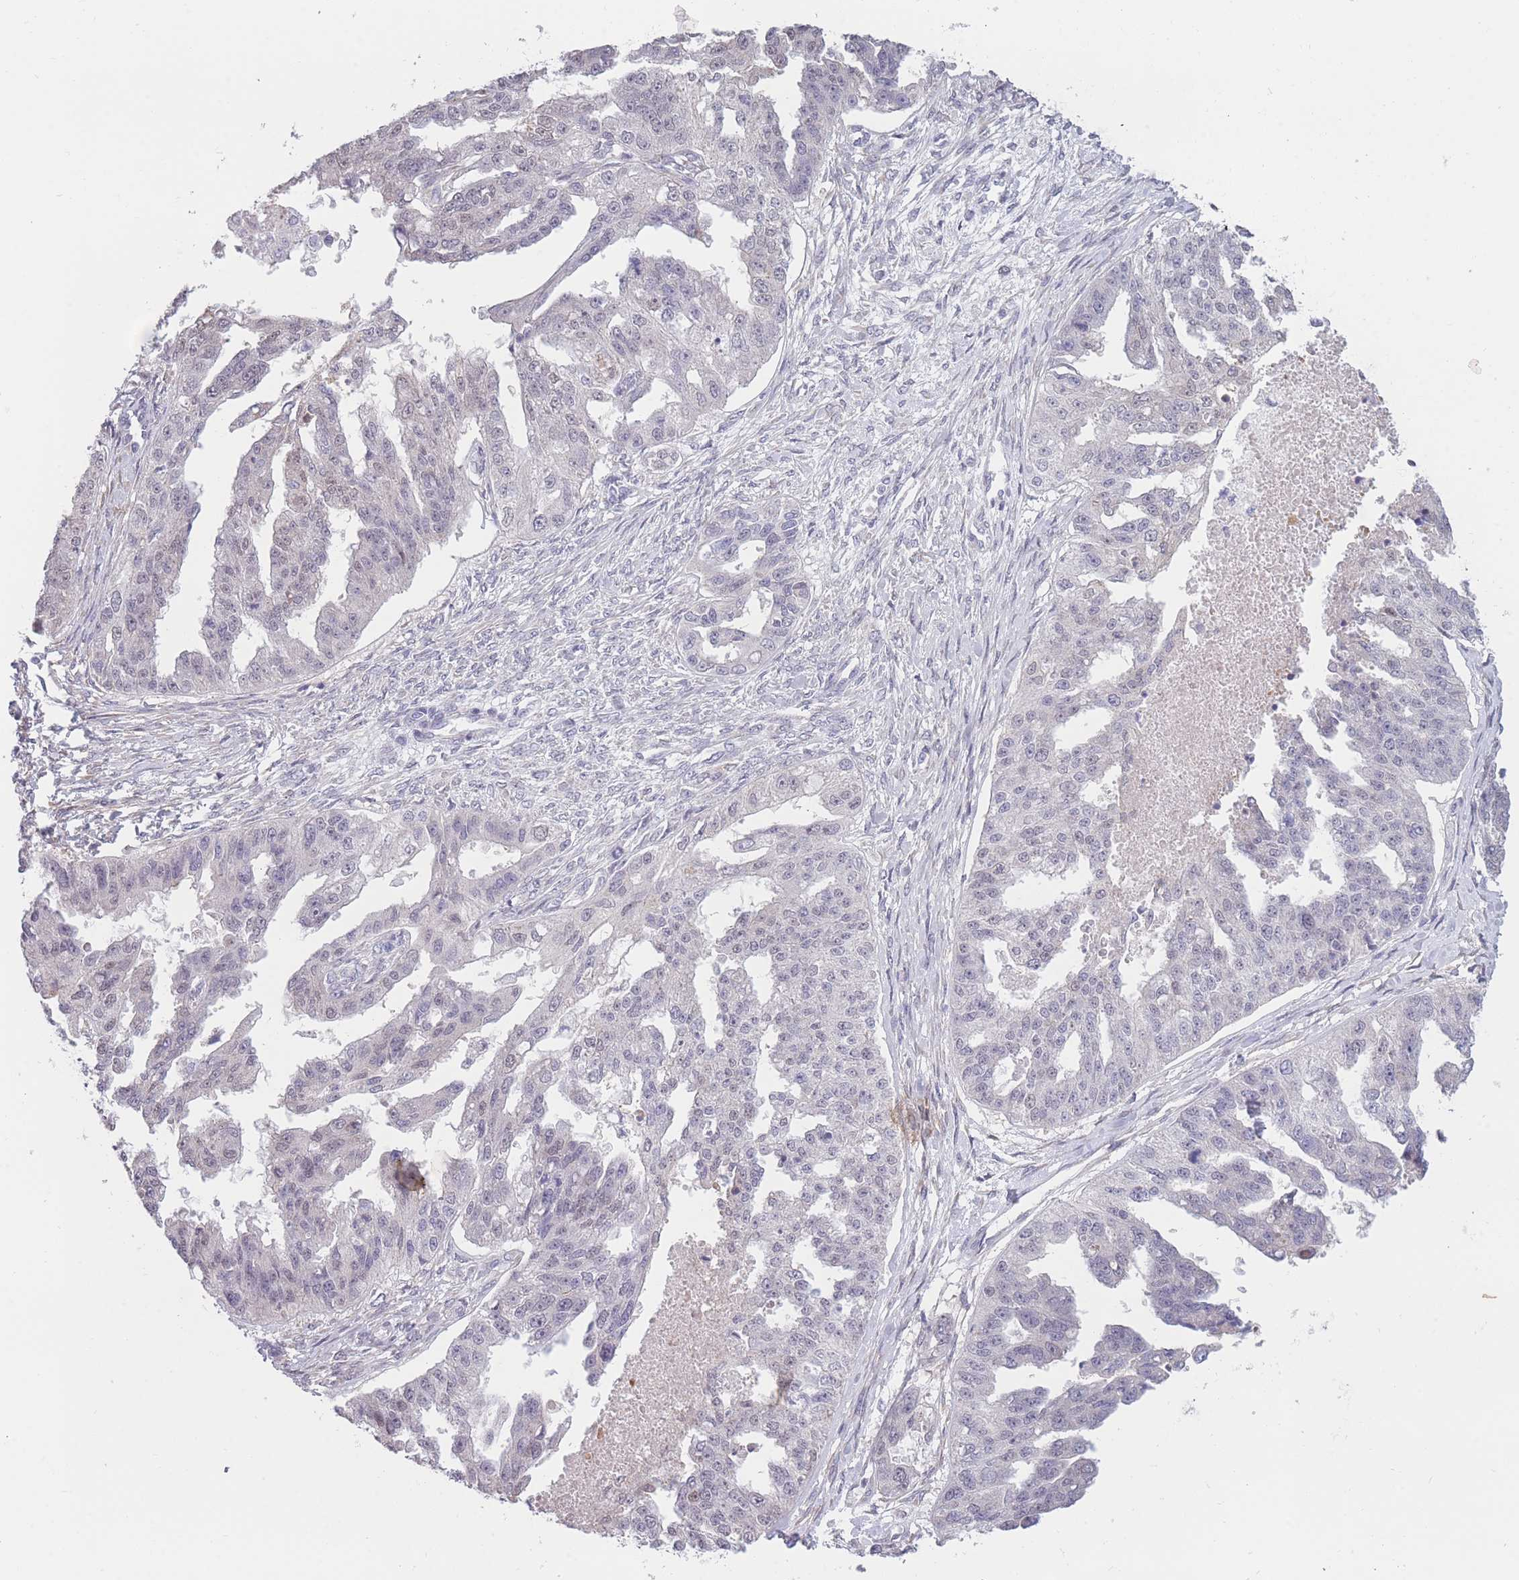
{"staining": {"intensity": "negative", "quantity": "none", "location": "none"}, "tissue": "ovarian cancer", "cell_type": "Tumor cells", "image_type": "cancer", "snomed": [{"axis": "morphology", "description": "Cystadenocarcinoma, serous, NOS"}, {"axis": "topography", "description": "Ovary"}], "caption": "Immunohistochemistry (IHC) of serous cystadenocarcinoma (ovarian) reveals no staining in tumor cells. The staining was performed using DAB to visualize the protein expression in brown, while the nuclei were stained in blue with hematoxylin (Magnification: 20x).", "gene": "COL27A1", "patient": {"sex": "female", "age": 58}}